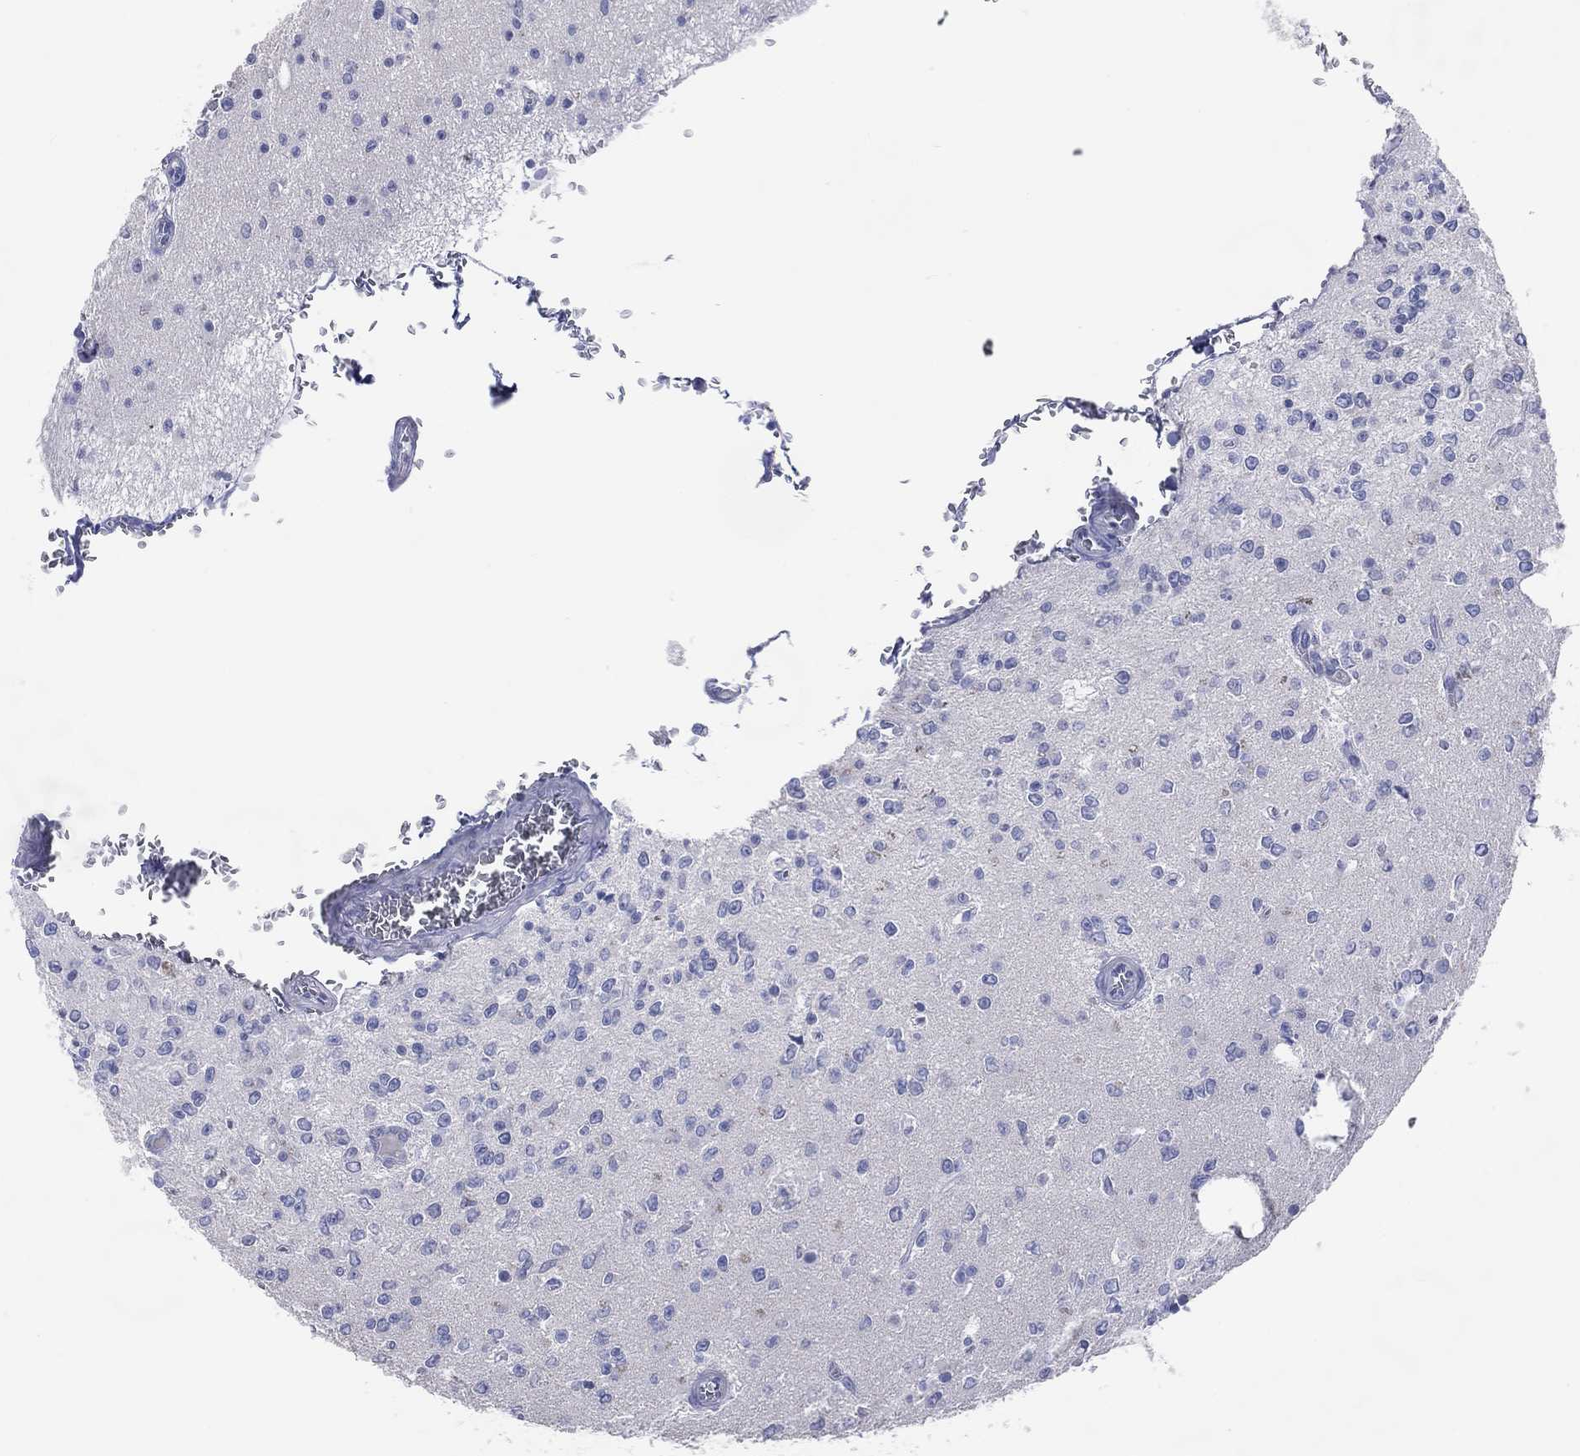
{"staining": {"intensity": "negative", "quantity": "none", "location": "none"}, "tissue": "glioma", "cell_type": "Tumor cells", "image_type": "cancer", "snomed": [{"axis": "morphology", "description": "Glioma, malignant, Low grade"}, {"axis": "topography", "description": "Brain"}], "caption": "Protein analysis of low-grade glioma (malignant) exhibits no significant positivity in tumor cells. (DAB immunohistochemistry with hematoxylin counter stain).", "gene": "DNAH6", "patient": {"sex": "female", "age": 45}}